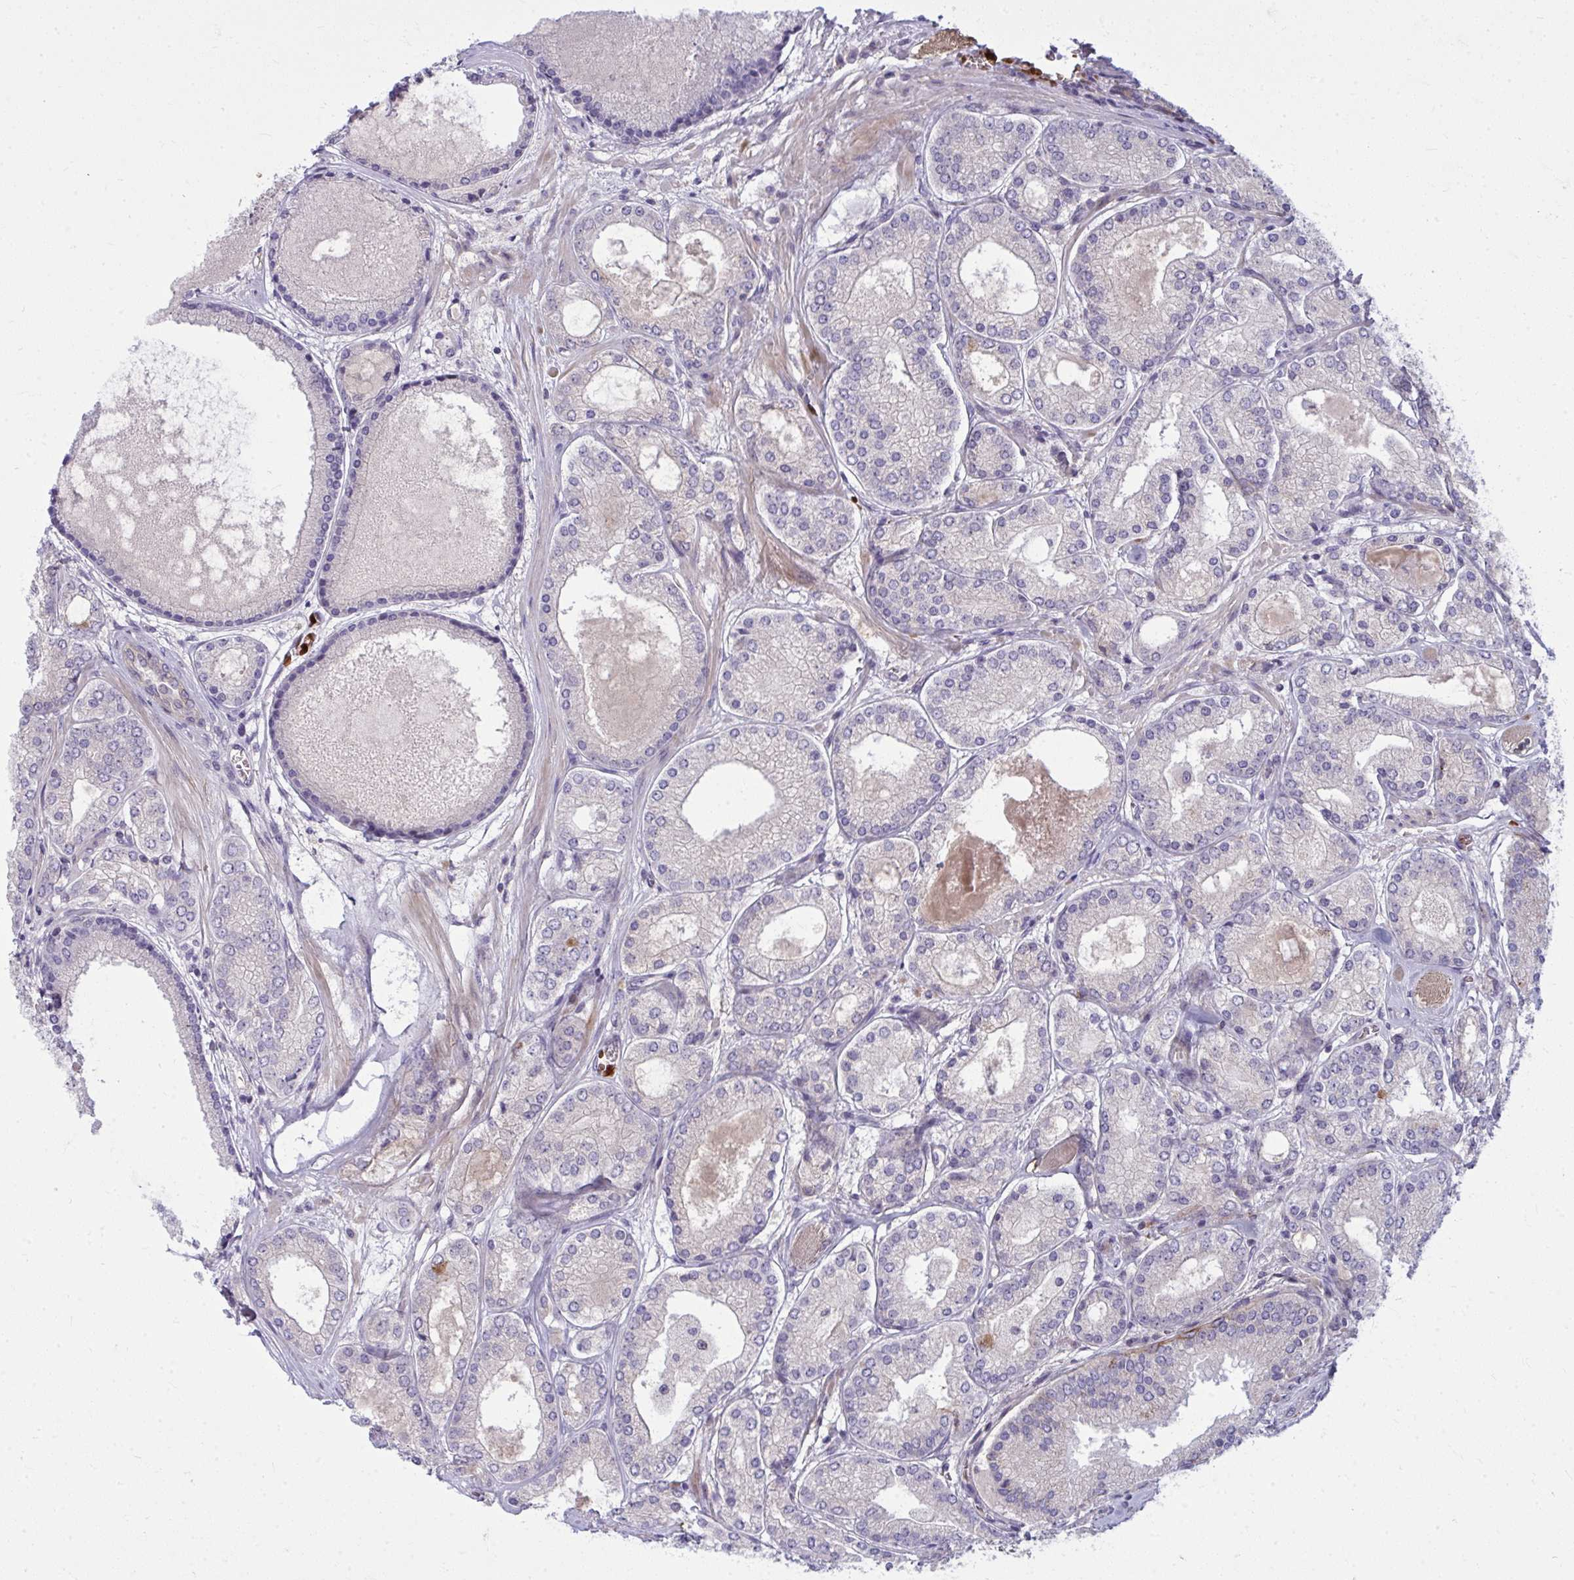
{"staining": {"intensity": "strong", "quantity": "<25%", "location": "cytoplasmic/membranous"}, "tissue": "prostate cancer", "cell_type": "Tumor cells", "image_type": "cancer", "snomed": [{"axis": "morphology", "description": "Adenocarcinoma, High grade"}, {"axis": "topography", "description": "Prostate"}], "caption": "Prostate adenocarcinoma (high-grade) stained with a brown dye reveals strong cytoplasmic/membranous positive positivity in approximately <25% of tumor cells.", "gene": "SLC14A1", "patient": {"sex": "male", "age": 67}}